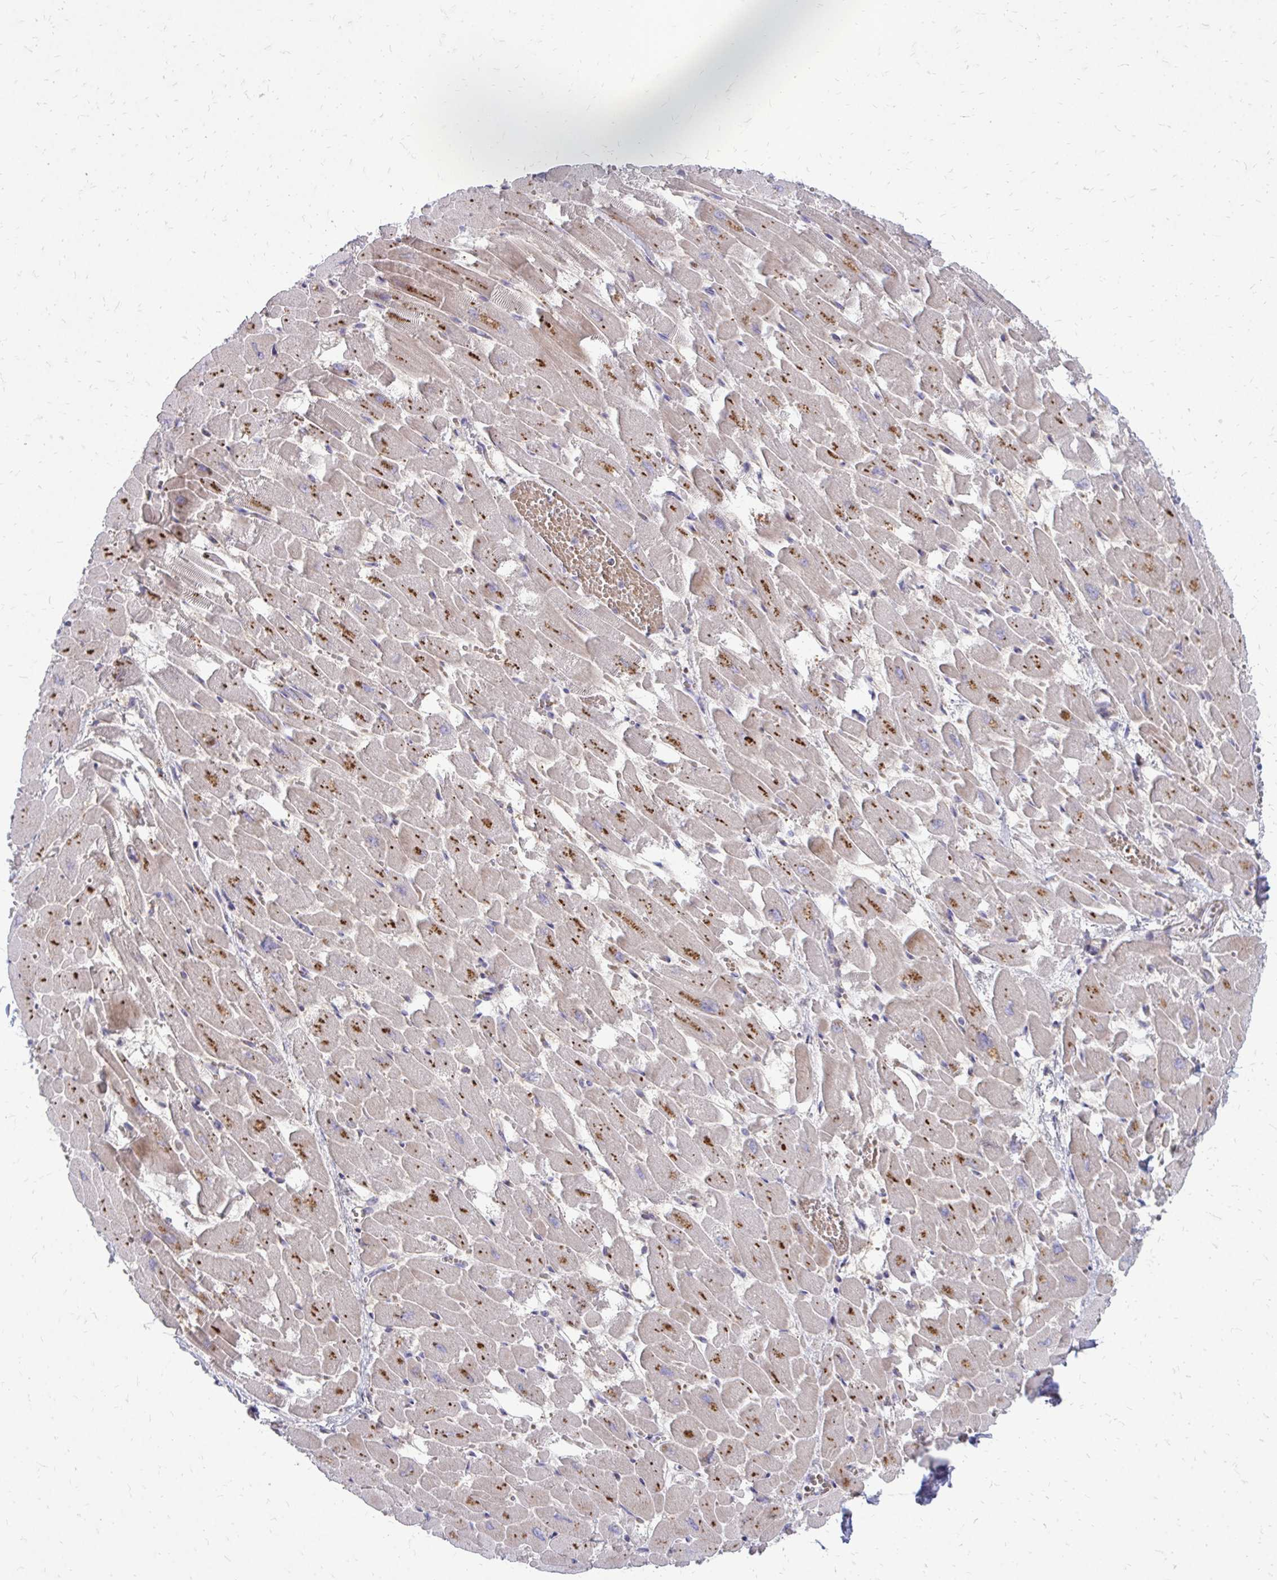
{"staining": {"intensity": "strong", "quantity": "25%-75%", "location": "cytoplasmic/membranous,nuclear"}, "tissue": "heart muscle", "cell_type": "Cardiomyocytes", "image_type": "normal", "snomed": [{"axis": "morphology", "description": "Normal tissue, NOS"}, {"axis": "topography", "description": "Heart"}], "caption": "About 25%-75% of cardiomyocytes in benign heart muscle show strong cytoplasmic/membranous,nuclear protein positivity as visualized by brown immunohistochemical staining.", "gene": "PPDPFL", "patient": {"sex": "female", "age": 52}}